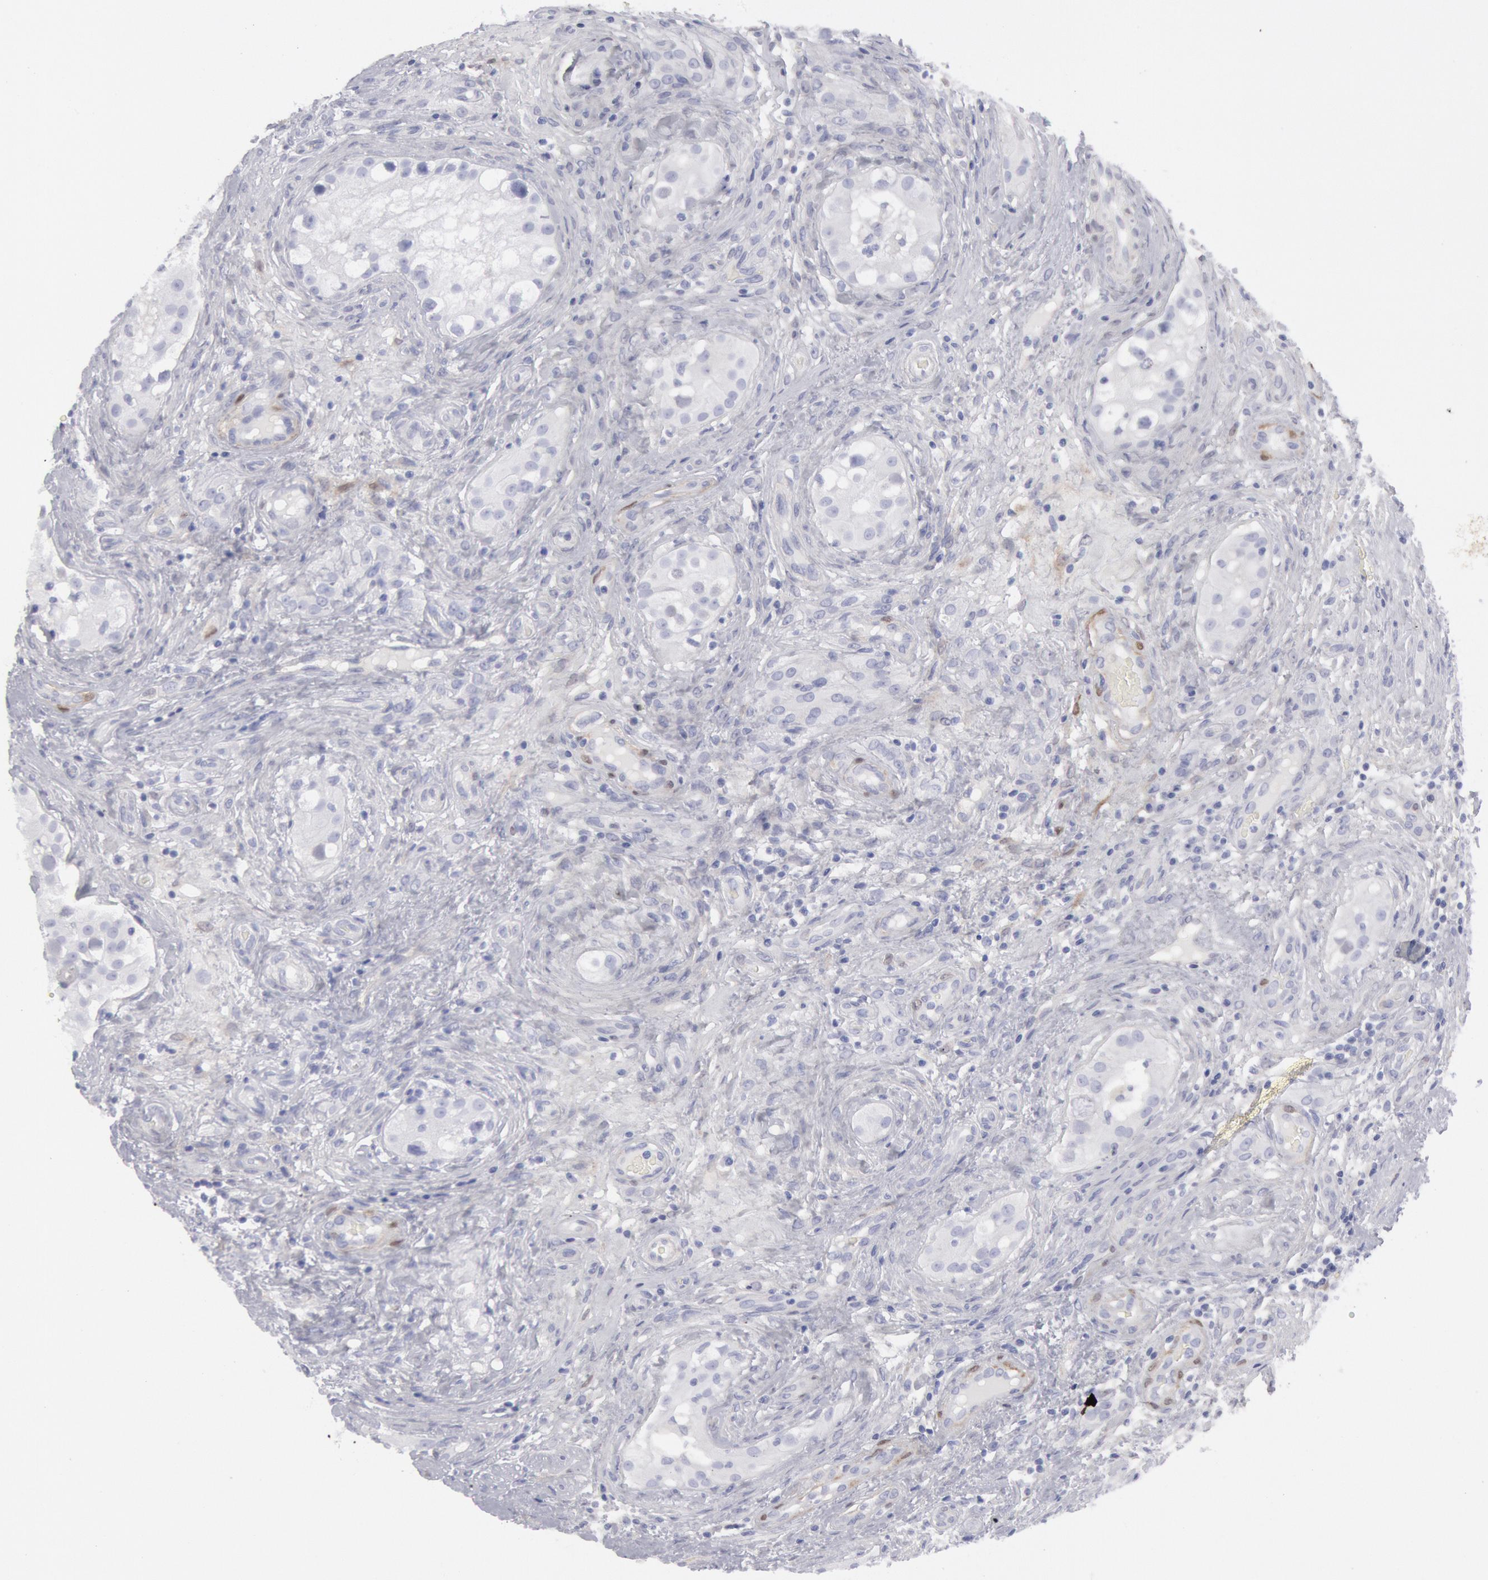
{"staining": {"intensity": "negative", "quantity": "none", "location": "none"}, "tissue": "testis cancer", "cell_type": "Tumor cells", "image_type": "cancer", "snomed": [{"axis": "morphology", "description": "Carcinoma, Embryonal, NOS"}, {"axis": "topography", "description": "Testis"}], "caption": "Testis cancer (embryonal carcinoma) was stained to show a protein in brown. There is no significant positivity in tumor cells. (Brightfield microscopy of DAB IHC at high magnification).", "gene": "FHL1", "patient": {"sex": "male", "age": 31}}